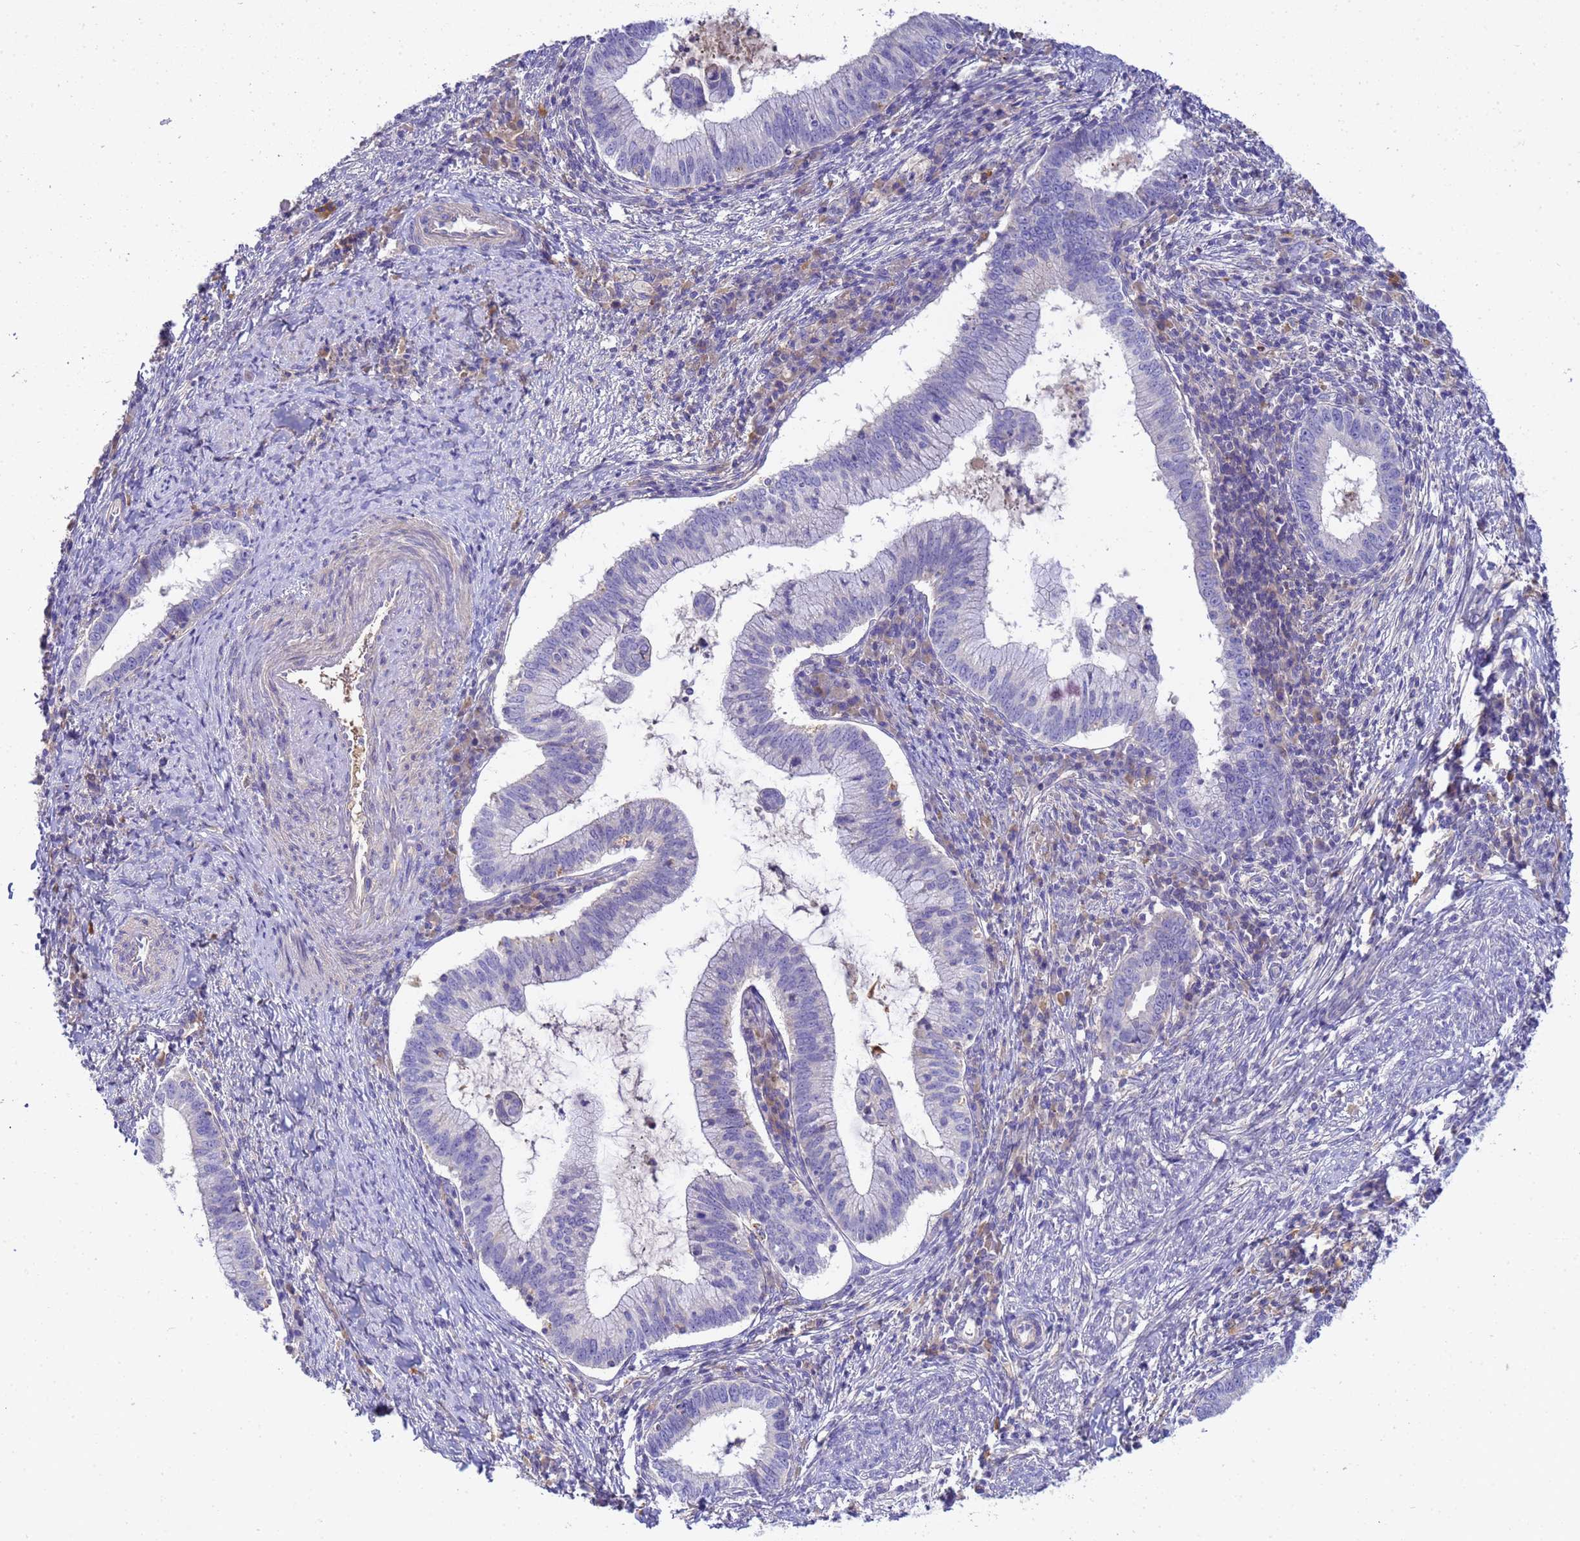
{"staining": {"intensity": "negative", "quantity": "none", "location": "none"}, "tissue": "cervical cancer", "cell_type": "Tumor cells", "image_type": "cancer", "snomed": [{"axis": "morphology", "description": "Adenocarcinoma, NOS"}, {"axis": "topography", "description": "Cervix"}], "caption": "Immunohistochemistry photomicrograph of neoplastic tissue: human adenocarcinoma (cervical) stained with DAB (3,3'-diaminobenzidine) displays no significant protein expression in tumor cells.", "gene": "TBCD", "patient": {"sex": "female", "age": 36}}